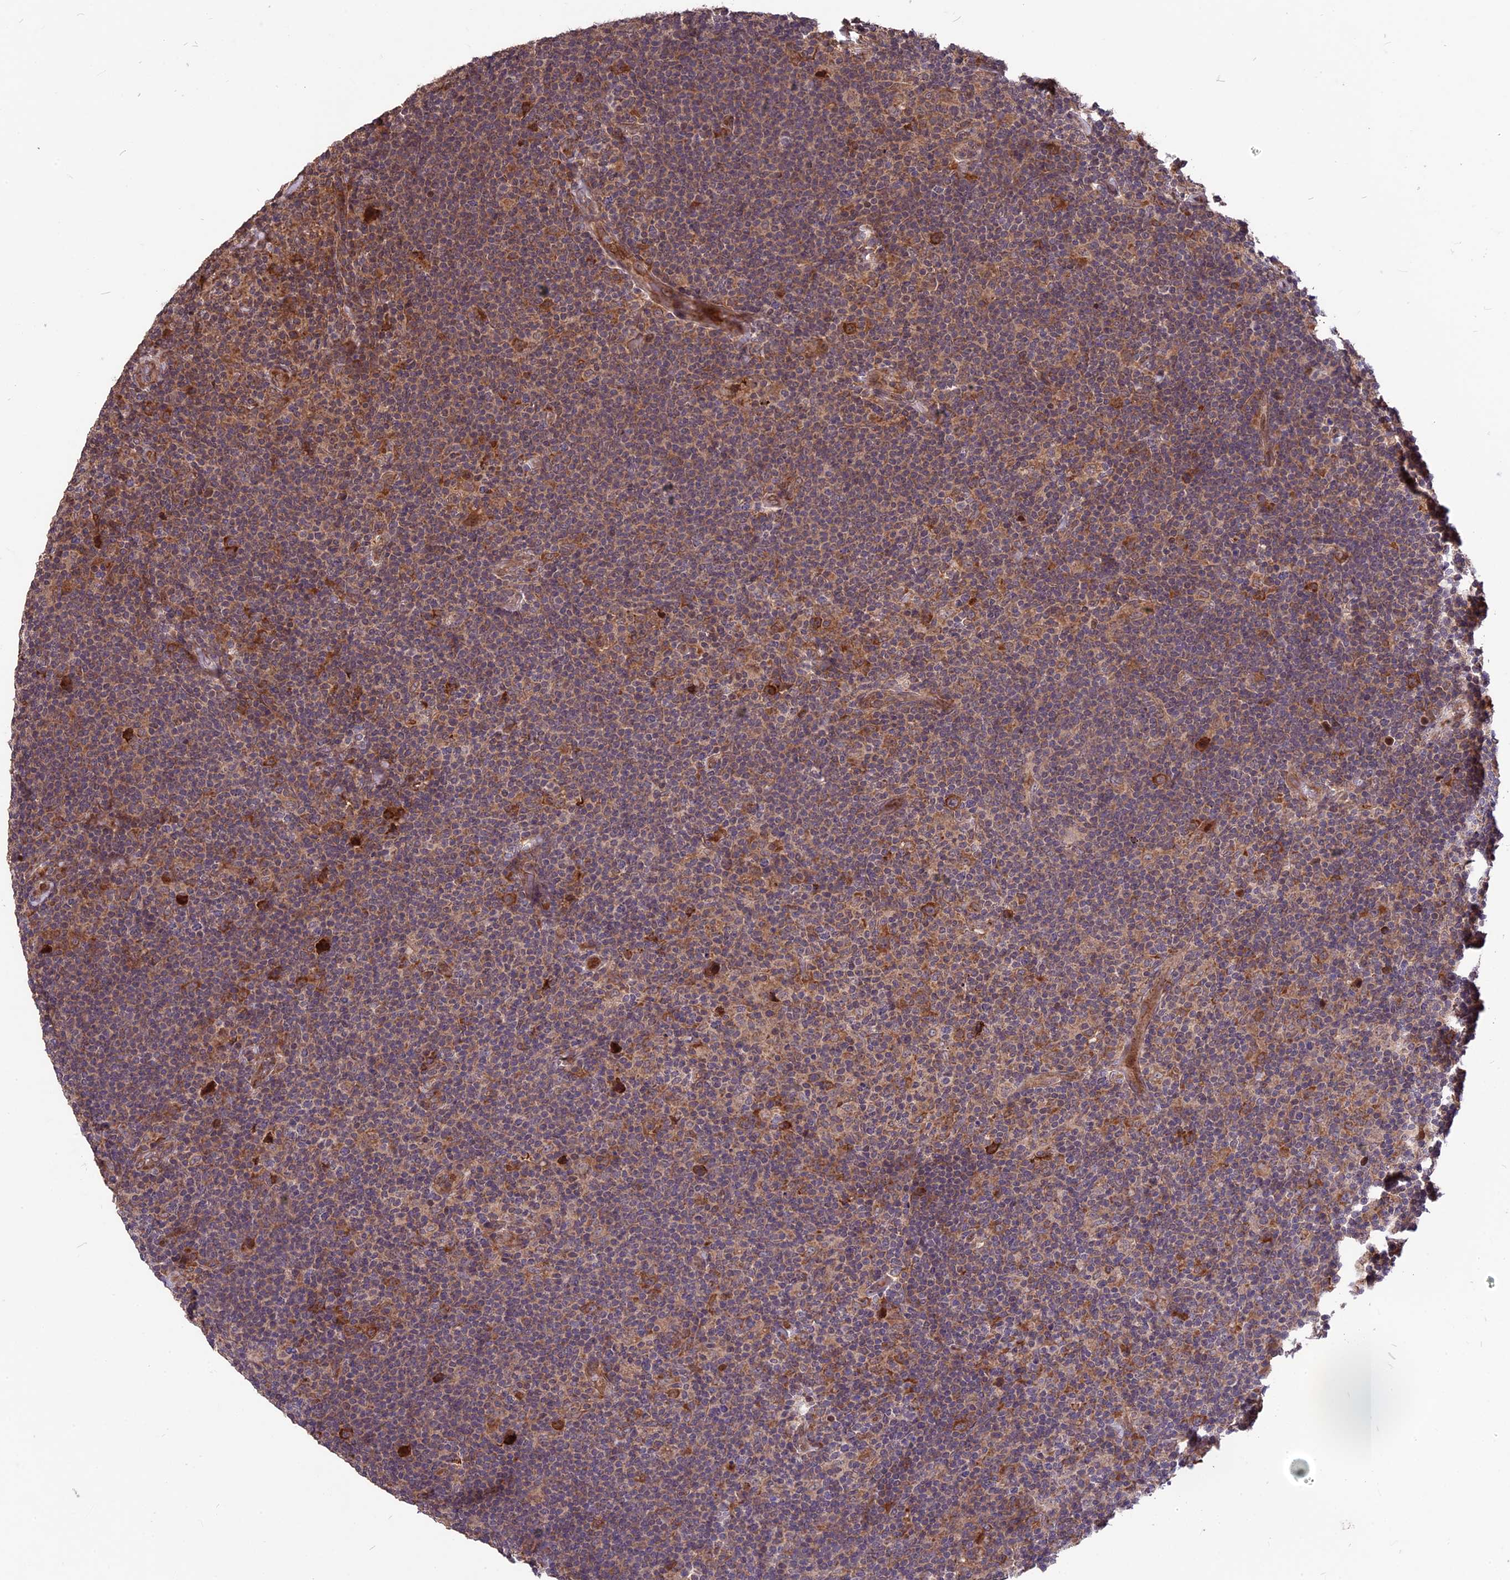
{"staining": {"intensity": "moderate", "quantity": ">75%", "location": "cytoplasmic/membranous"}, "tissue": "lymphoma", "cell_type": "Tumor cells", "image_type": "cancer", "snomed": [{"axis": "morphology", "description": "Hodgkin's disease, NOS"}, {"axis": "topography", "description": "Lymph node"}], "caption": "Lymphoma was stained to show a protein in brown. There is medium levels of moderate cytoplasmic/membranous staining in about >75% of tumor cells. The staining was performed using DAB to visualize the protein expression in brown, while the nuclei were stained in blue with hematoxylin (Magnification: 20x).", "gene": "ZNF598", "patient": {"sex": "female", "age": 57}}